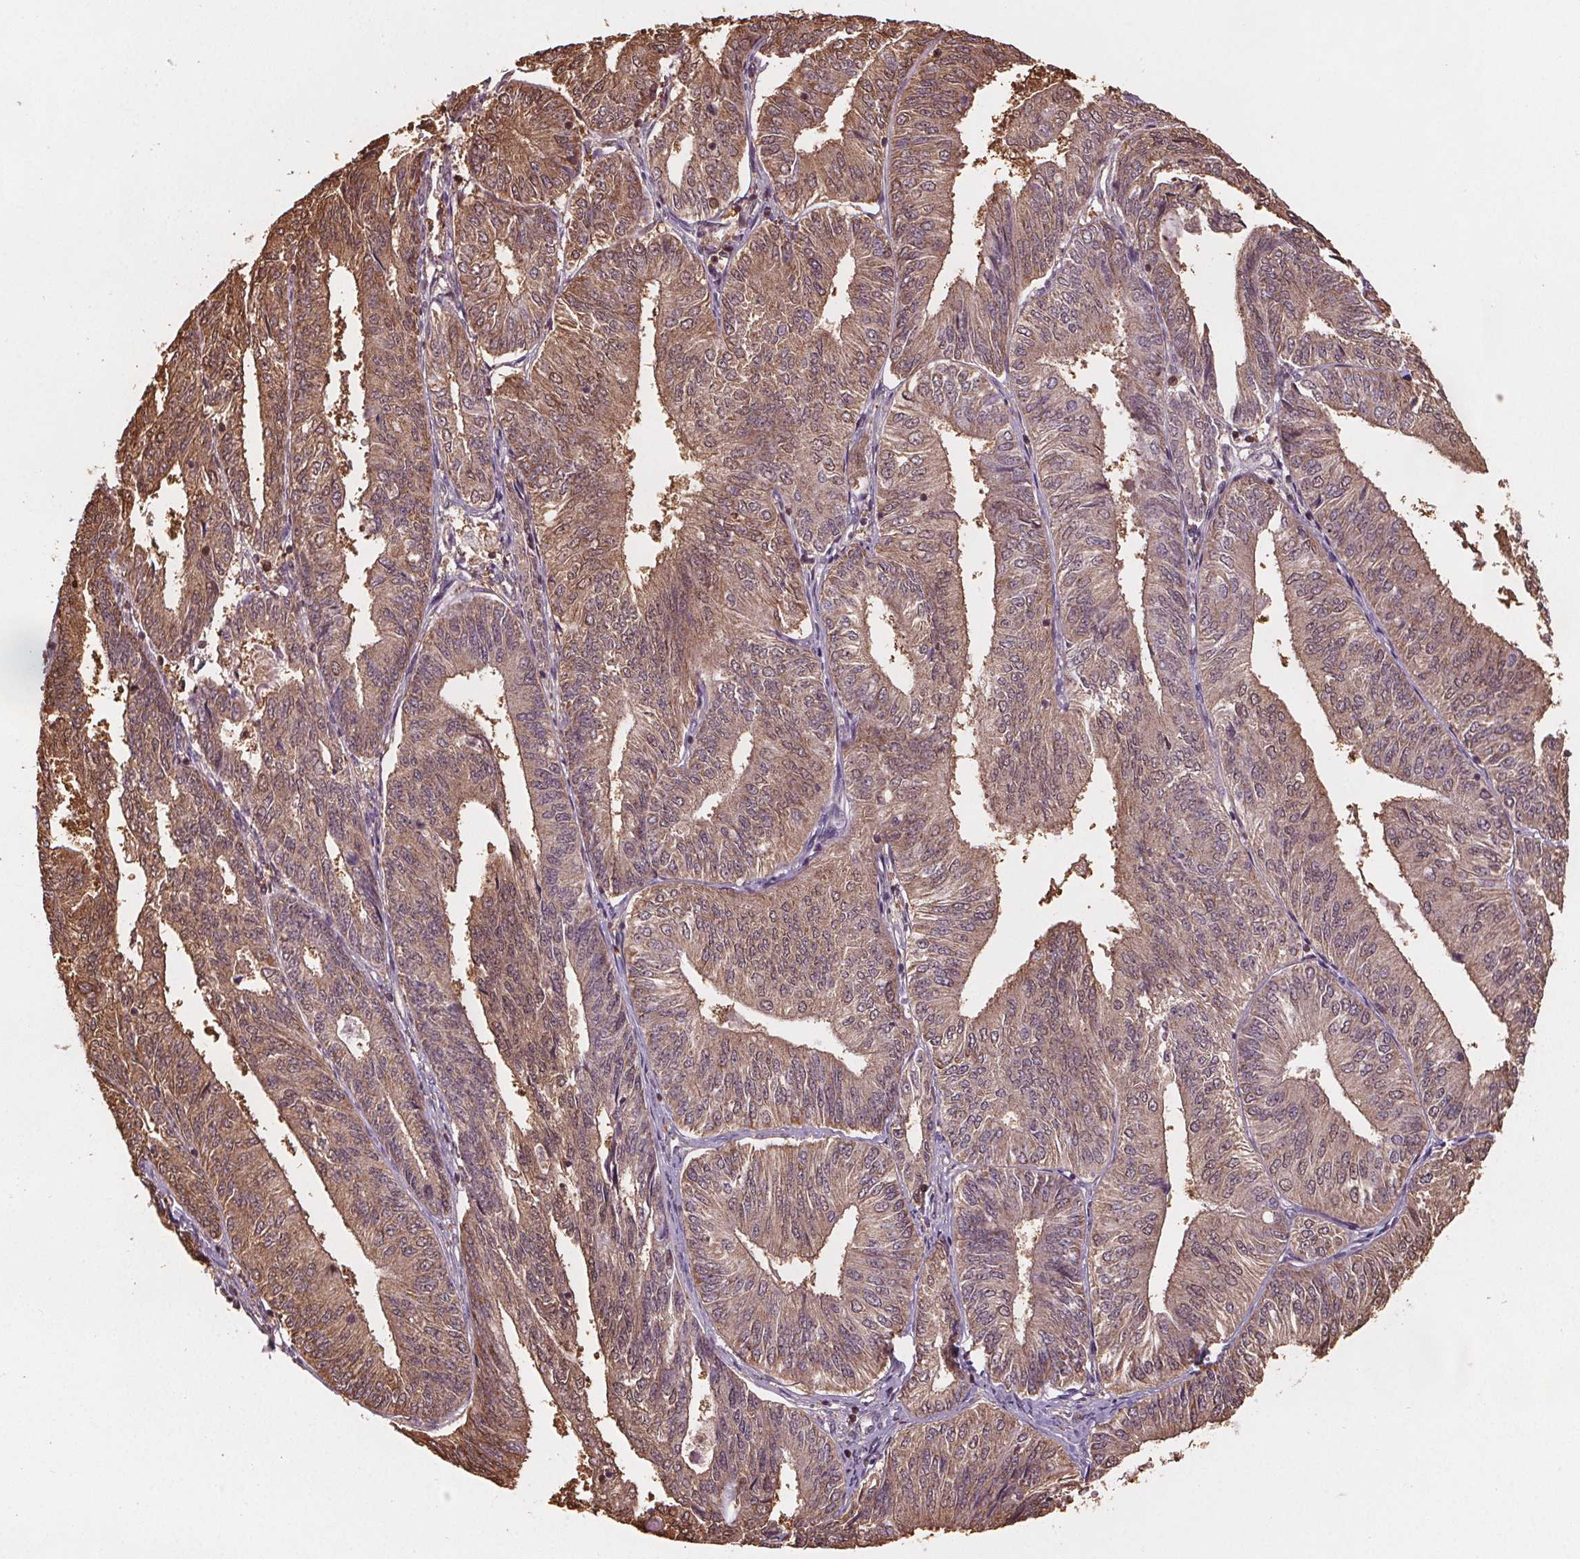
{"staining": {"intensity": "moderate", "quantity": ">75%", "location": "cytoplasmic/membranous,nuclear"}, "tissue": "endometrial cancer", "cell_type": "Tumor cells", "image_type": "cancer", "snomed": [{"axis": "morphology", "description": "Adenocarcinoma, NOS"}, {"axis": "topography", "description": "Endometrium"}], "caption": "DAB (3,3'-diaminobenzidine) immunohistochemical staining of human endometrial adenocarcinoma shows moderate cytoplasmic/membranous and nuclear protein expression in approximately >75% of tumor cells.", "gene": "ENO1", "patient": {"sex": "female", "age": 58}}